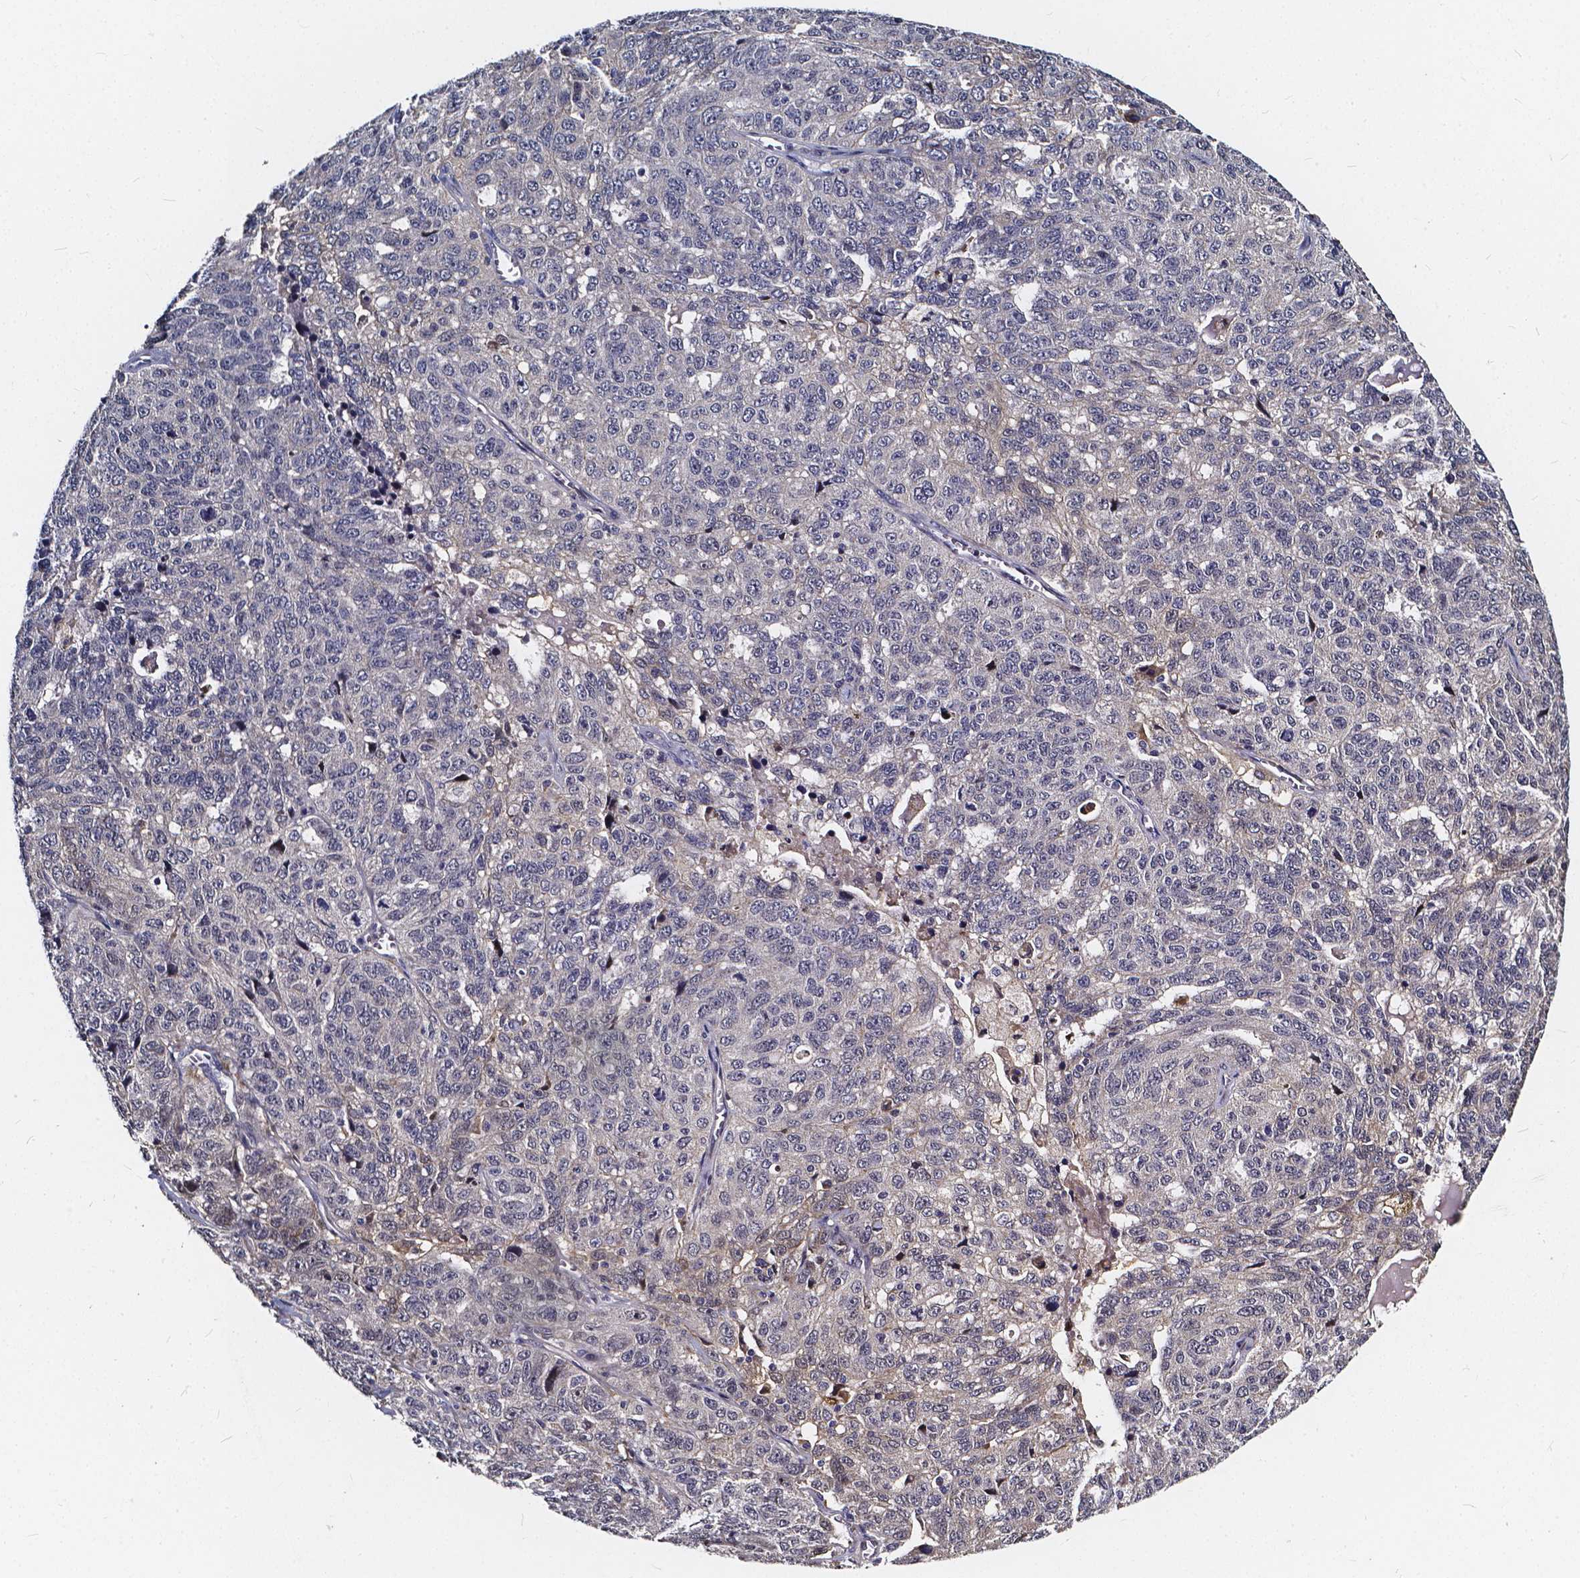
{"staining": {"intensity": "negative", "quantity": "none", "location": "none"}, "tissue": "ovarian cancer", "cell_type": "Tumor cells", "image_type": "cancer", "snomed": [{"axis": "morphology", "description": "Cystadenocarcinoma, serous, NOS"}, {"axis": "topography", "description": "Ovary"}], "caption": "This is a photomicrograph of immunohistochemistry (IHC) staining of ovarian serous cystadenocarcinoma, which shows no expression in tumor cells.", "gene": "SOWAHA", "patient": {"sex": "female", "age": 71}}